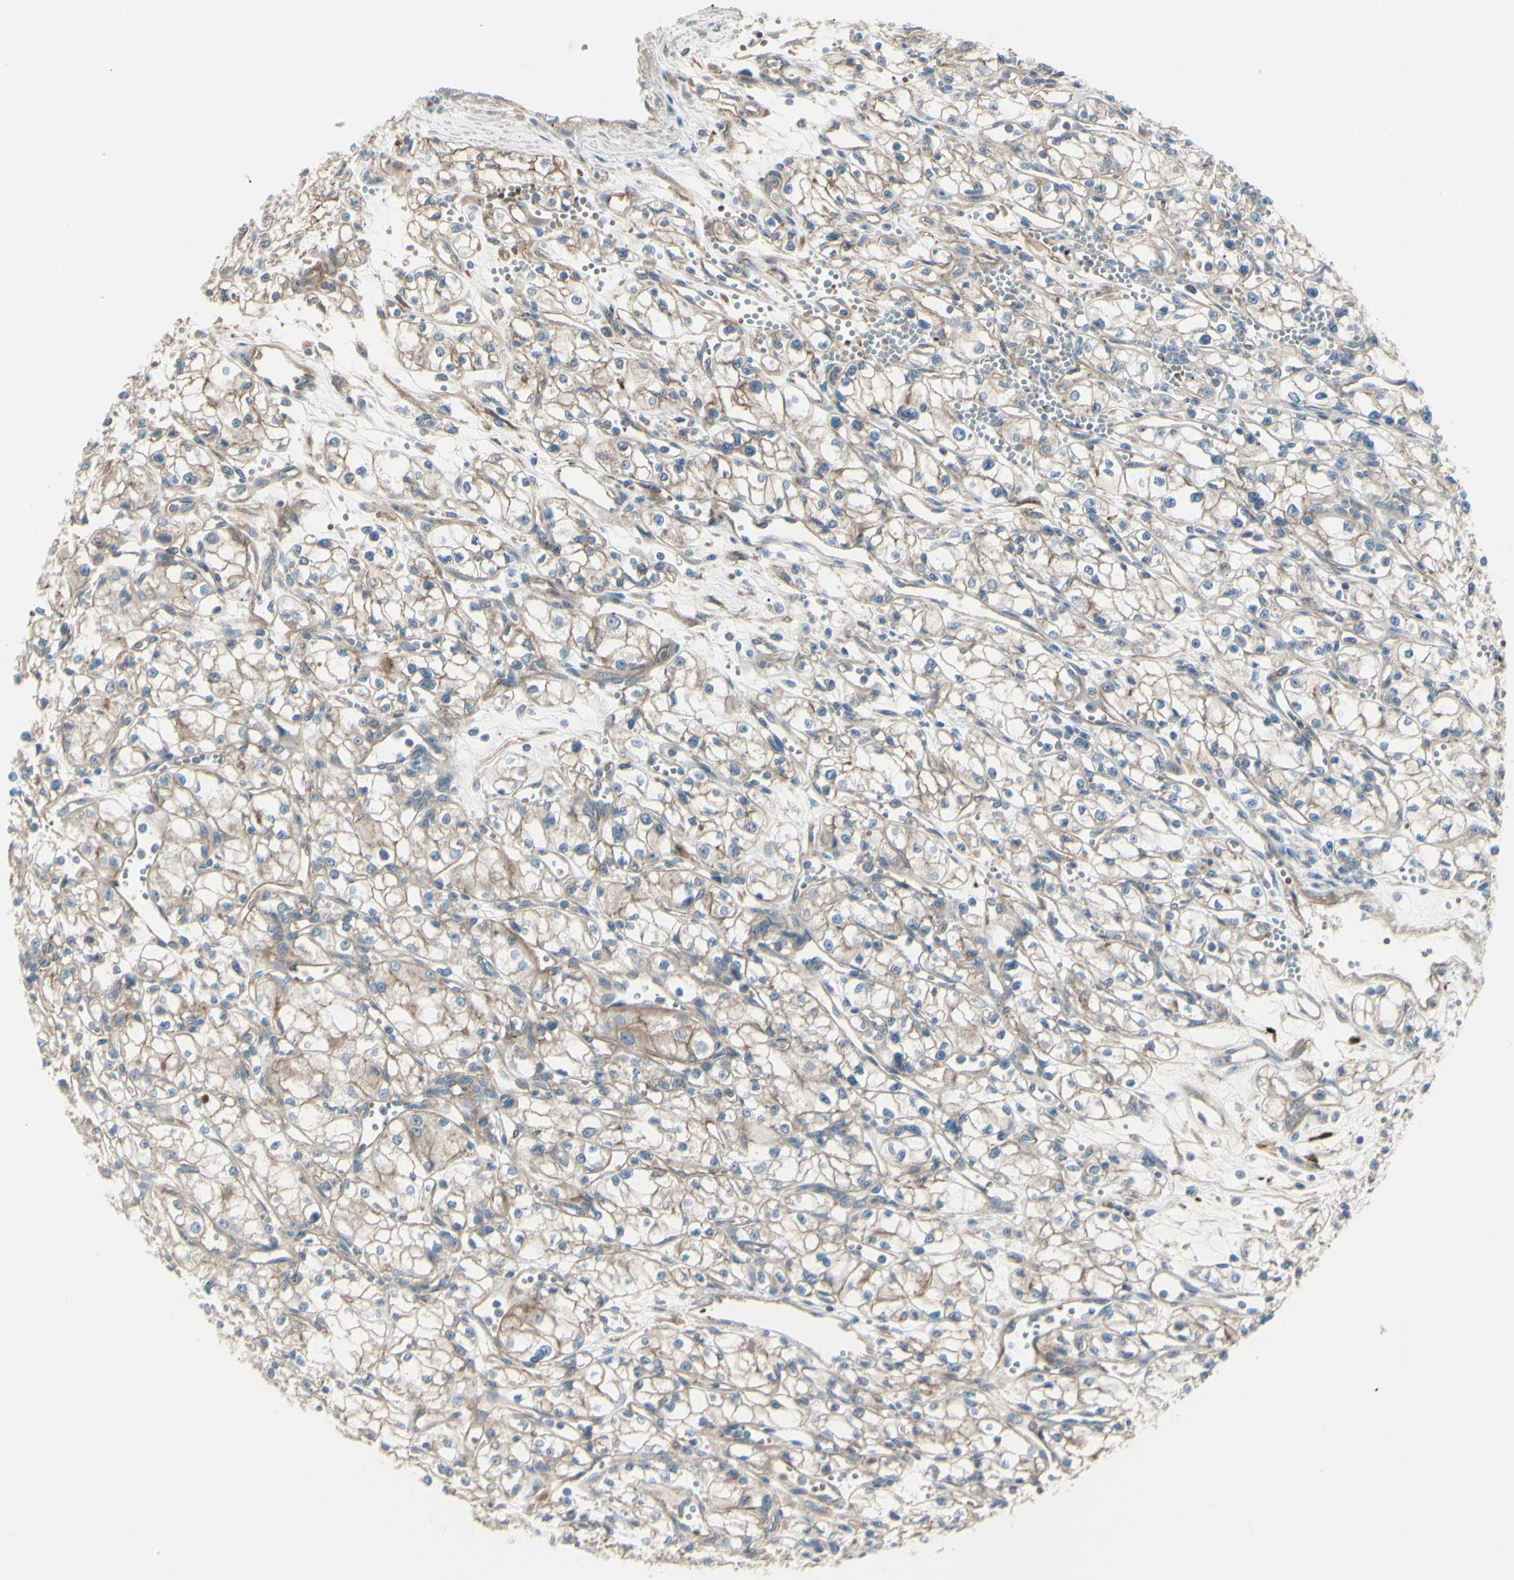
{"staining": {"intensity": "weak", "quantity": ">75%", "location": "cytoplasmic/membranous"}, "tissue": "renal cancer", "cell_type": "Tumor cells", "image_type": "cancer", "snomed": [{"axis": "morphology", "description": "Normal tissue, NOS"}, {"axis": "morphology", "description": "Adenocarcinoma, NOS"}, {"axis": "topography", "description": "Kidney"}], "caption": "A brown stain labels weak cytoplasmic/membranous staining of a protein in adenocarcinoma (renal) tumor cells.", "gene": "PCDHGA2", "patient": {"sex": "male", "age": 59}}